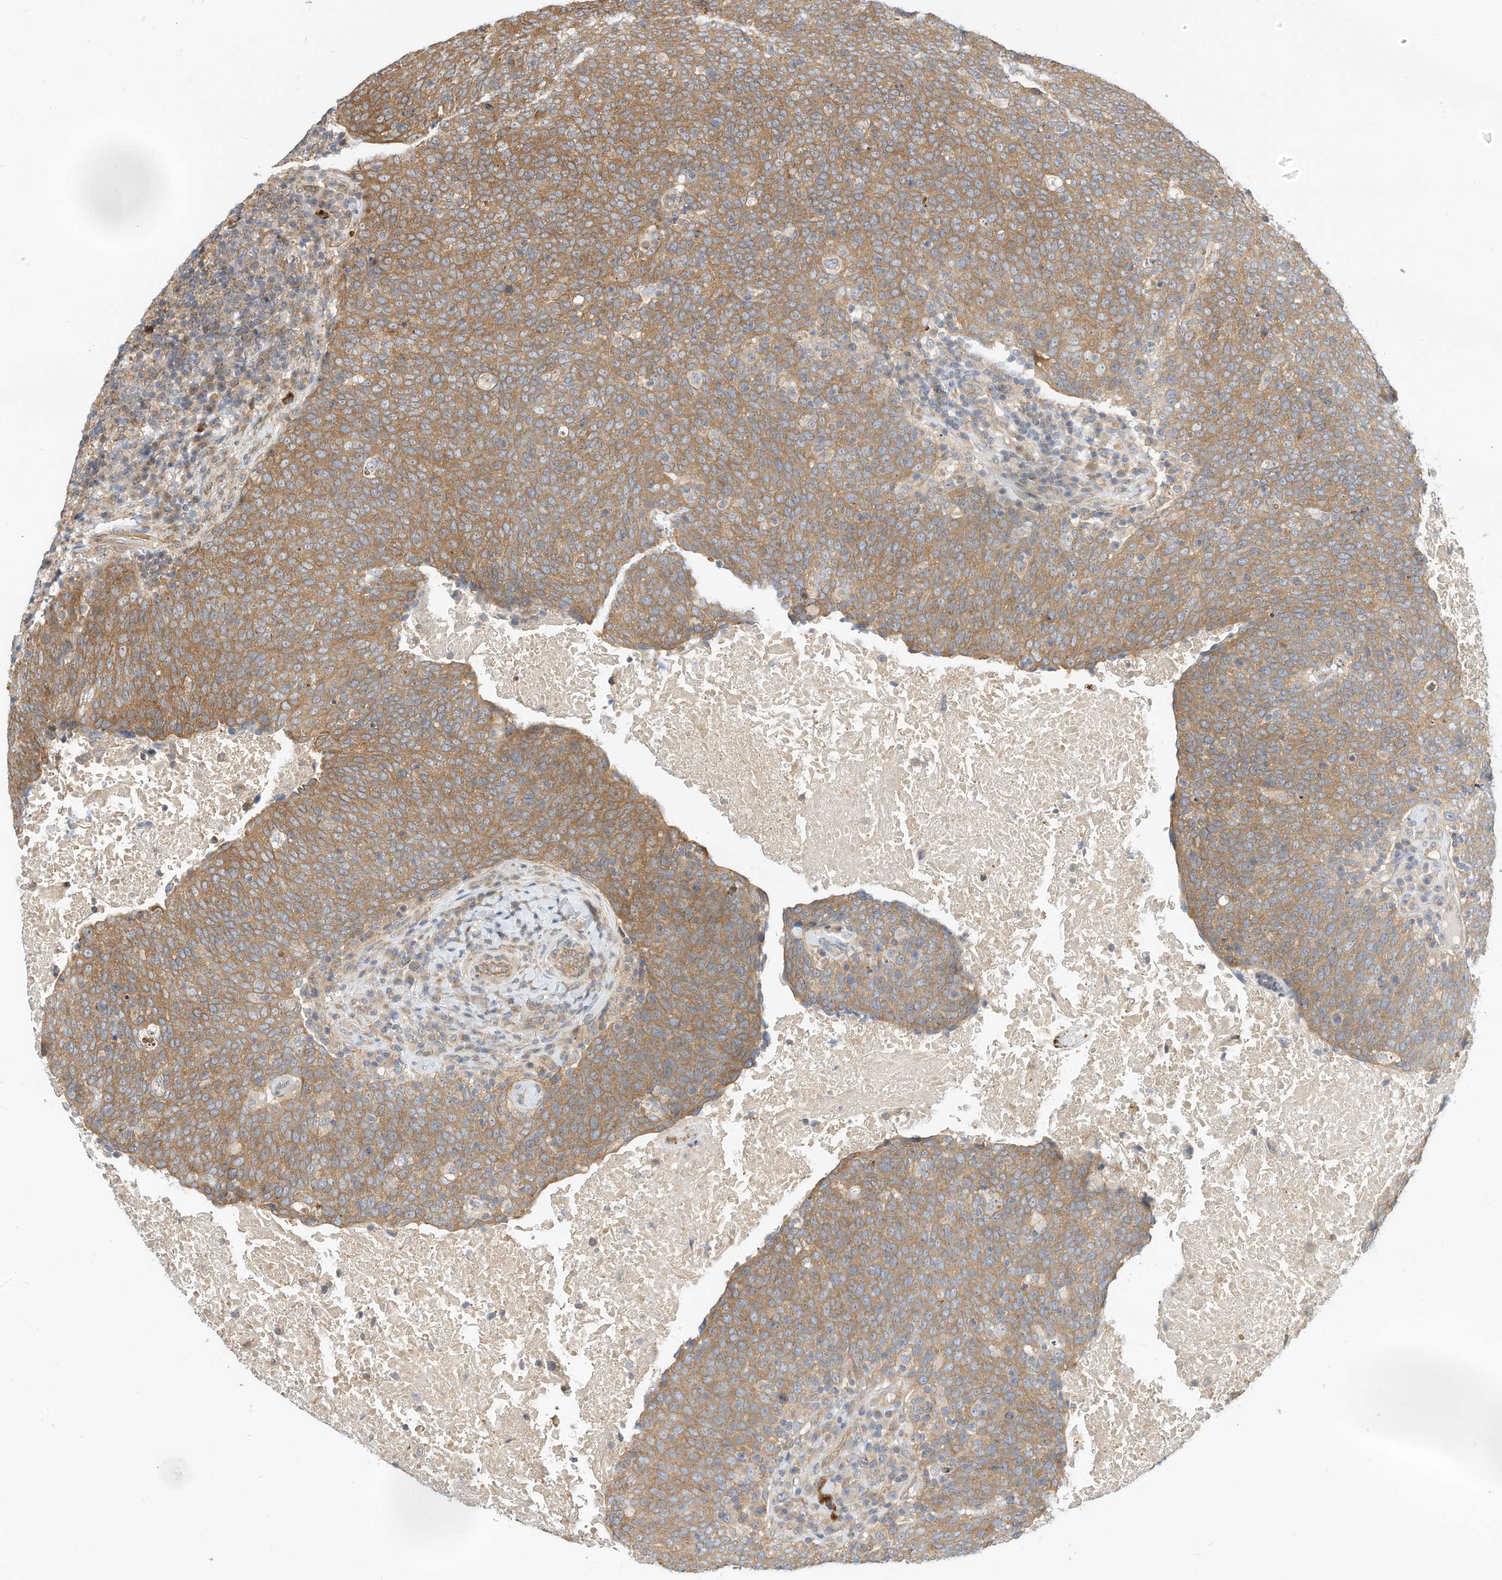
{"staining": {"intensity": "moderate", "quantity": ">75%", "location": "cytoplasmic/membranous"}, "tissue": "head and neck cancer", "cell_type": "Tumor cells", "image_type": "cancer", "snomed": [{"axis": "morphology", "description": "Squamous cell carcinoma, NOS"}, {"axis": "morphology", "description": "Squamous cell carcinoma, metastatic, NOS"}, {"axis": "topography", "description": "Lymph node"}, {"axis": "topography", "description": "Head-Neck"}], "caption": "Head and neck cancer (squamous cell carcinoma) stained with a protein marker demonstrates moderate staining in tumor cells.", "gene": "OFD1", "patient": {"sex": "male", "age": 62}}